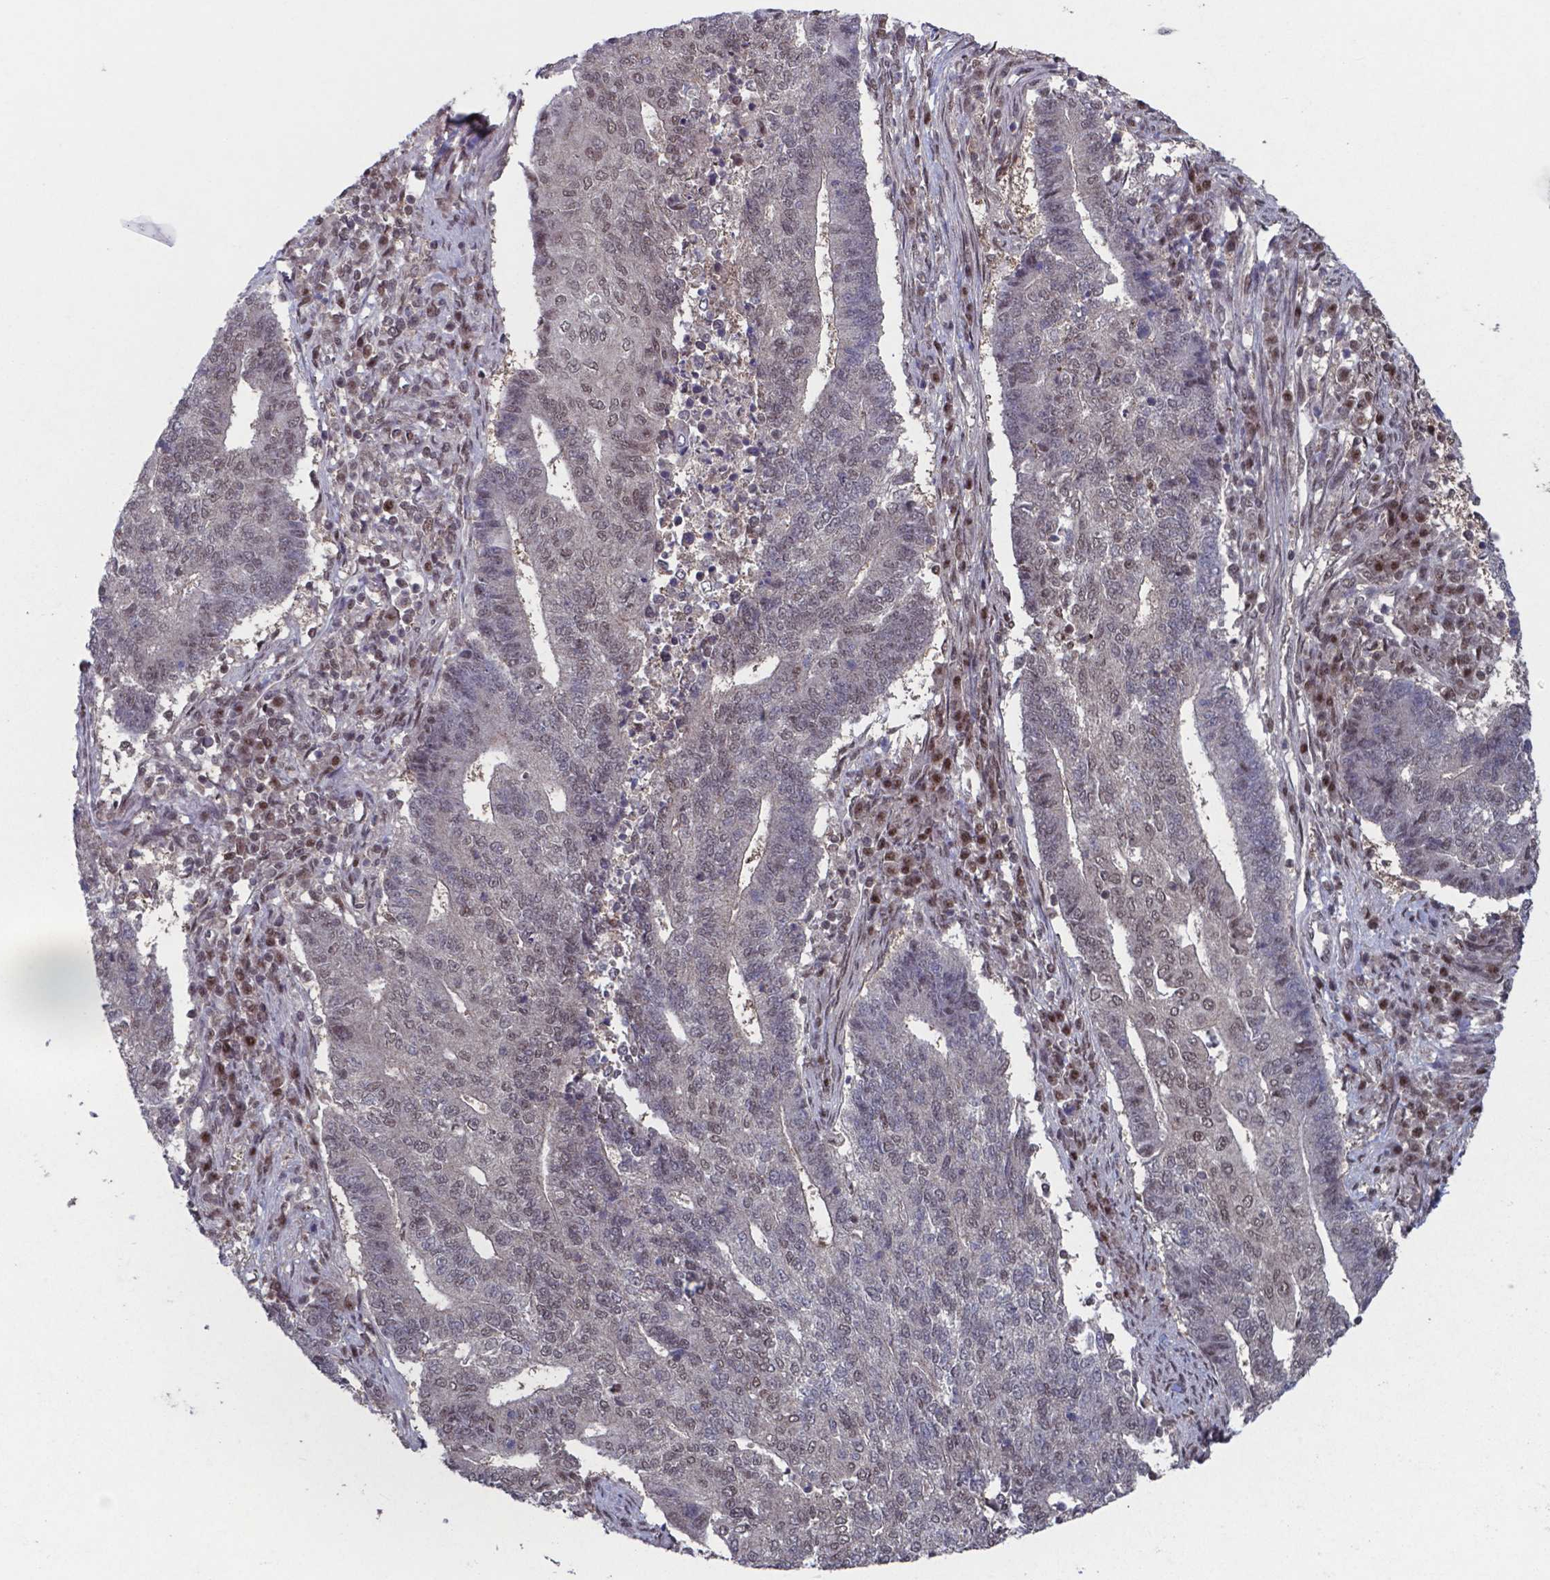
{"staining": {"intensity": "moderate", "quantity": "<25%", "location": "nuclear"}, "tissue": "endometrial cancer", "cell_type": "Tumor cells", "image_type": "cancer", "snomed": [{"axis": "morphology", "description": "Adenocarcinoma, NOS"}, {"axis": "topography", "description": "Uterus"}, {"axis": "topography", "description": "Endometrium"}], "caption": "DAB (3,3'-diaminobenzidine) immunohistochemical staining of adenocarcinoma (endometrial) demonstrates moderate nuclear protein expression in about <25% of tumor cells. Using DAB (brown) and hematoxylin (blue) stains, captured at high magnification using brightfield microscopy.", "gene": "UBA1", "patient": {"sex": "female", "age": 54}}